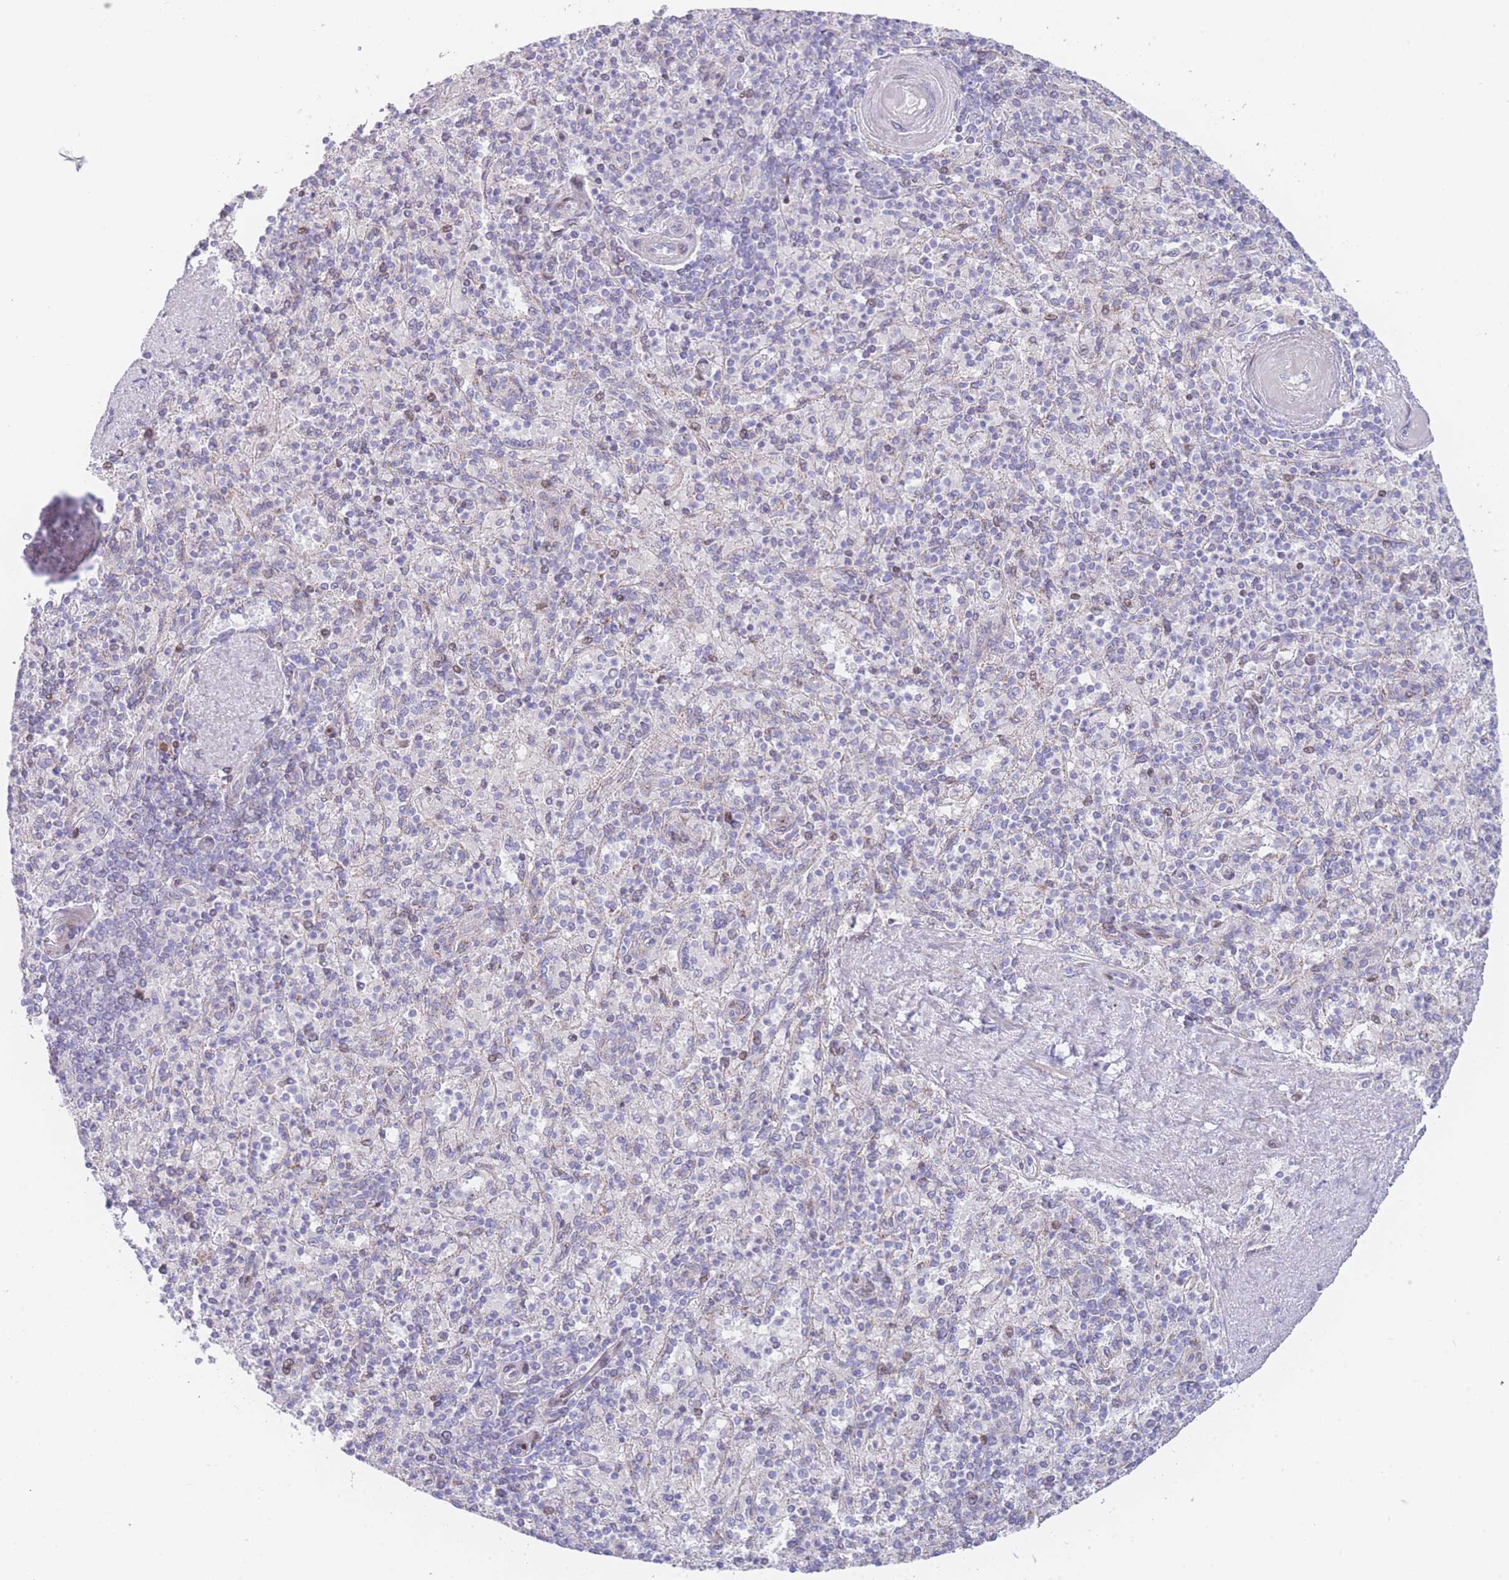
{"staining": {"intensity": "negative", "quantity": "none", "location": "none"}, "tissue": "spleen", "cell_type": "Cells in red pulp", "image_type": "normal", "snomed": [{"axis": "morphology", "description": "Normal tissue, NOS"}, {"axis": "topography", "description": "Spleen"}], "caption": "Protein analysis of unremarkable spleen shows no significant positivity in cells in red pulp.", "gene": "GPAM", "patient": {"sex": "male", "age": 82}}